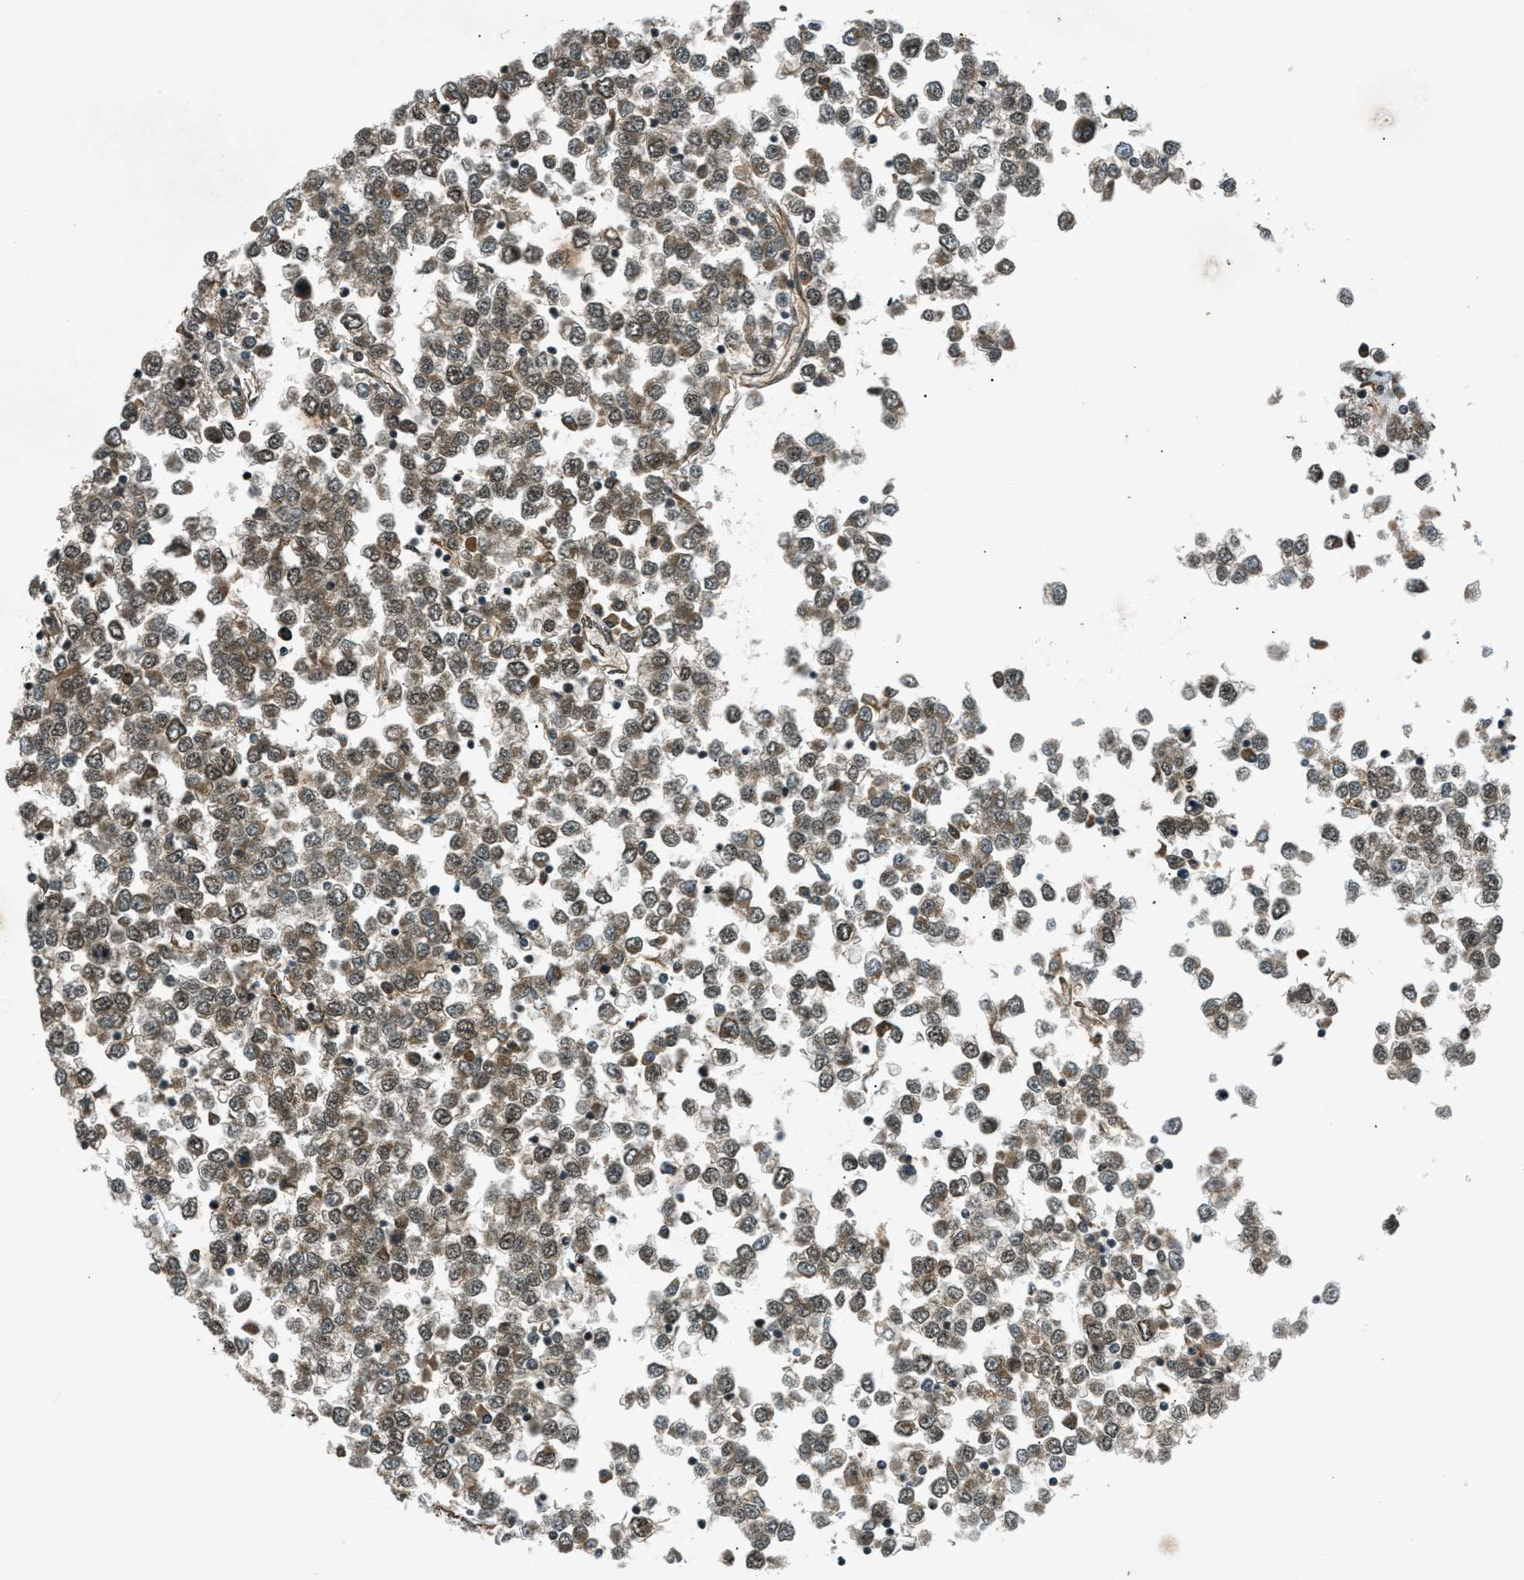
{"staining": {"intensity": "moderate", "quantity": "25%-75%", "location": "cytoplasmic/membranous"}, "tissue": "testis cancer", "cell_type": "Tumor cells", "image_type": "cancer", "snomed": [{"axis": "morphology", "description": "Seminoma, NOS"}, {"axis": "topography", "description": "Testis"}], "caption": "The immunohistochemical stain labels moderate cytoplasmic/membranous positivity in tumor cells of testis cancer (seminoma) tissue.", "gene": "EIF2AK3", "patient": {"sex": "male", "age": 65}}